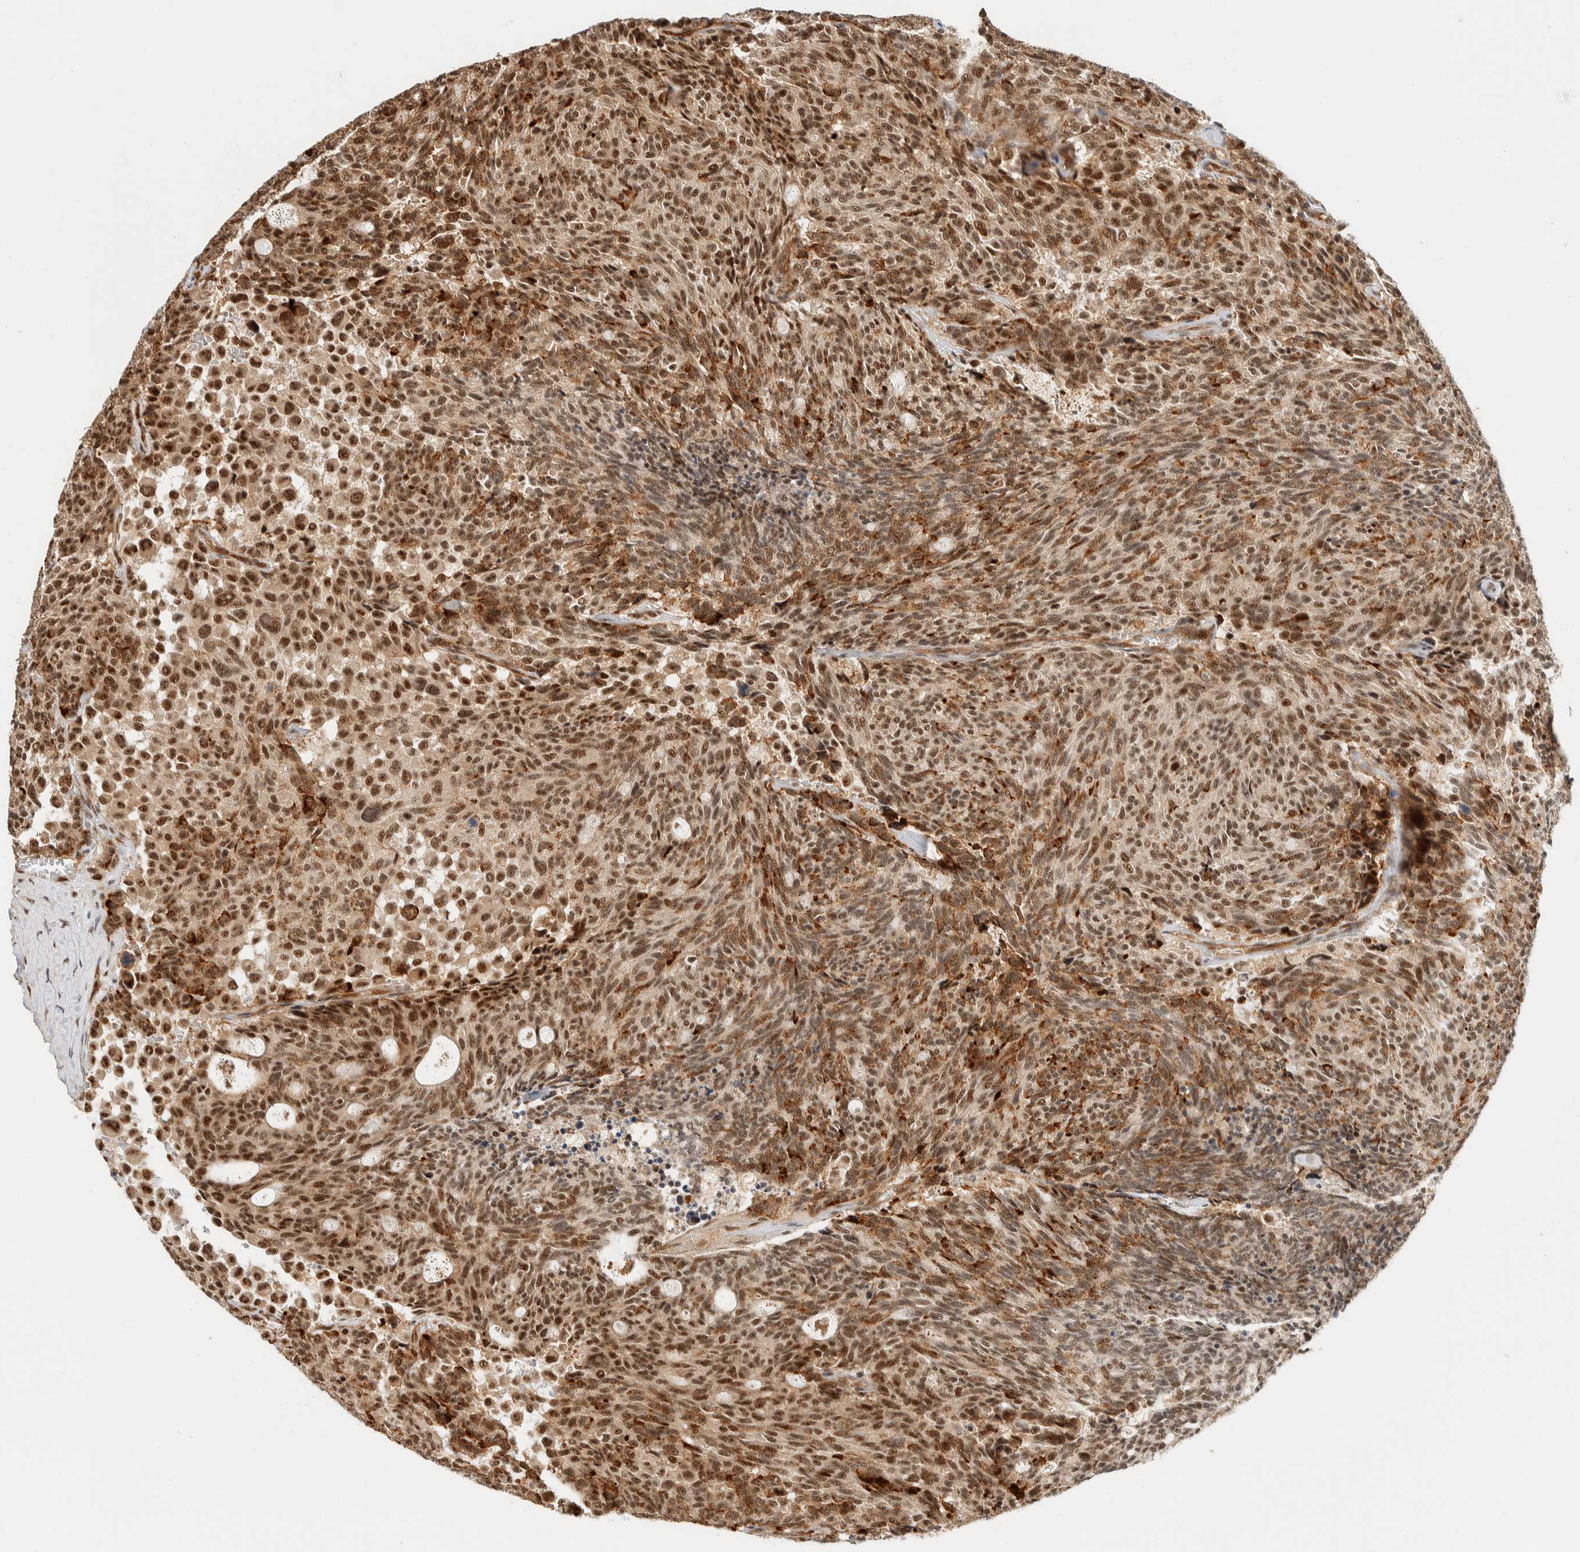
{"staining": {"intensity": "moderate", "quantity": ">75%", "location": "nuclear"}, "tissue": "carcinoid", "cell_type": "Tumor cells", "image_type": "cancer", "snomed": [{"axis": "morphology", "description": "Carcinoid, malignant, NOS"}, {"axis": "topography", "description": "Pancreas"}], "caption": "The photomicrograph shows immunohistochemical staining of carcinoid. There is moderate nuclear staining is identified in approximately >75% of tumor cells.", "gene": "SIK1", "patient": {"sex": "female", "age": 54}}